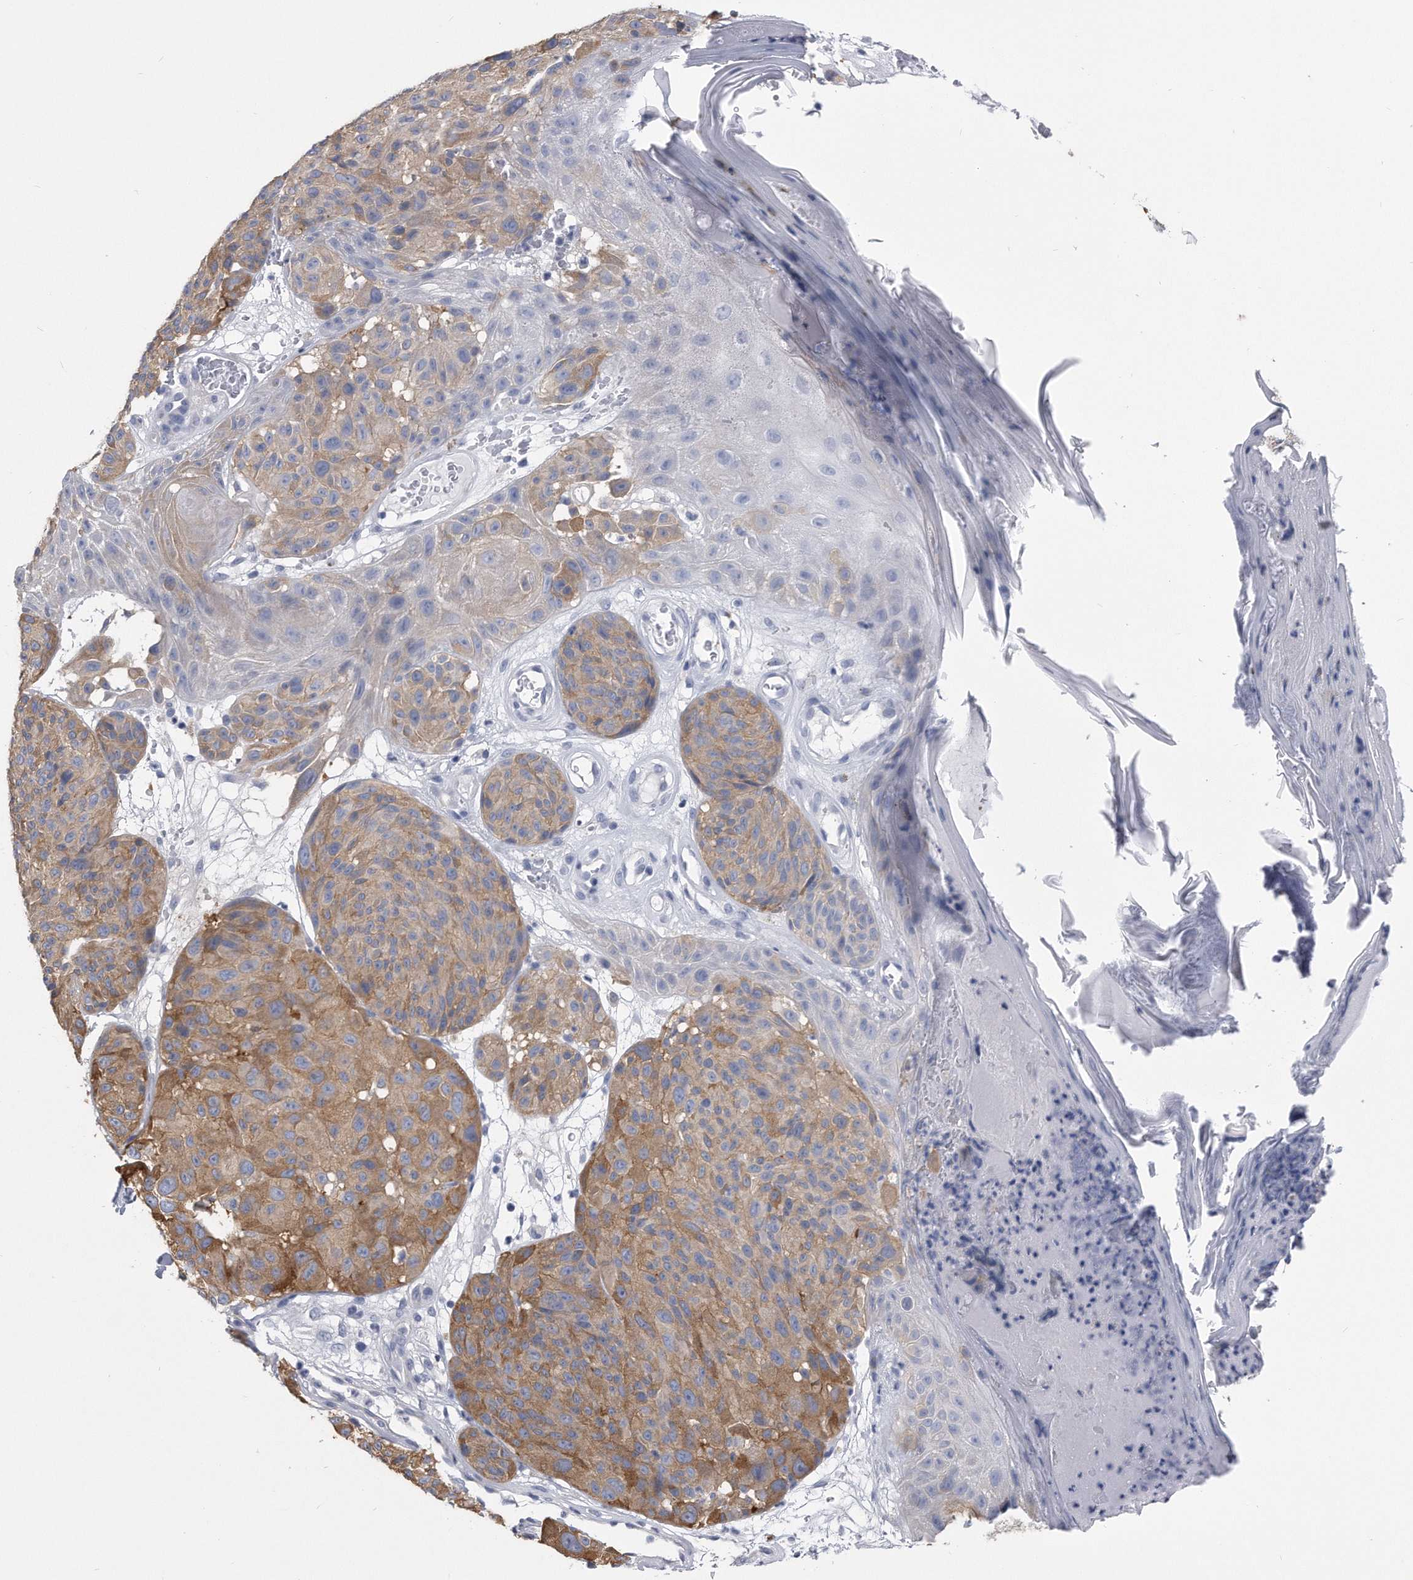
{"staining": {"intensity": "moderate", "quantity": "25%-75%", "location": "cytoplasmic/membranous"}, "tissue": "melanoma", "cell_type": "Tumor cells", "image_type": "cancer", "snomed": [{"axis": "morphology", "description": "Malignant melanoma, NOS"}, {"axis": "topography", "description": "Skin"}], "caption": "Brown immunohistochemical staining in human malignant melanoma shows moderate cytoplasmic/membranous expression in about 25%-75% of tumor cells. Nuclei are stained in blue.", "gene": "PYGB", "patient": {"sex": "male", "age": 83}}